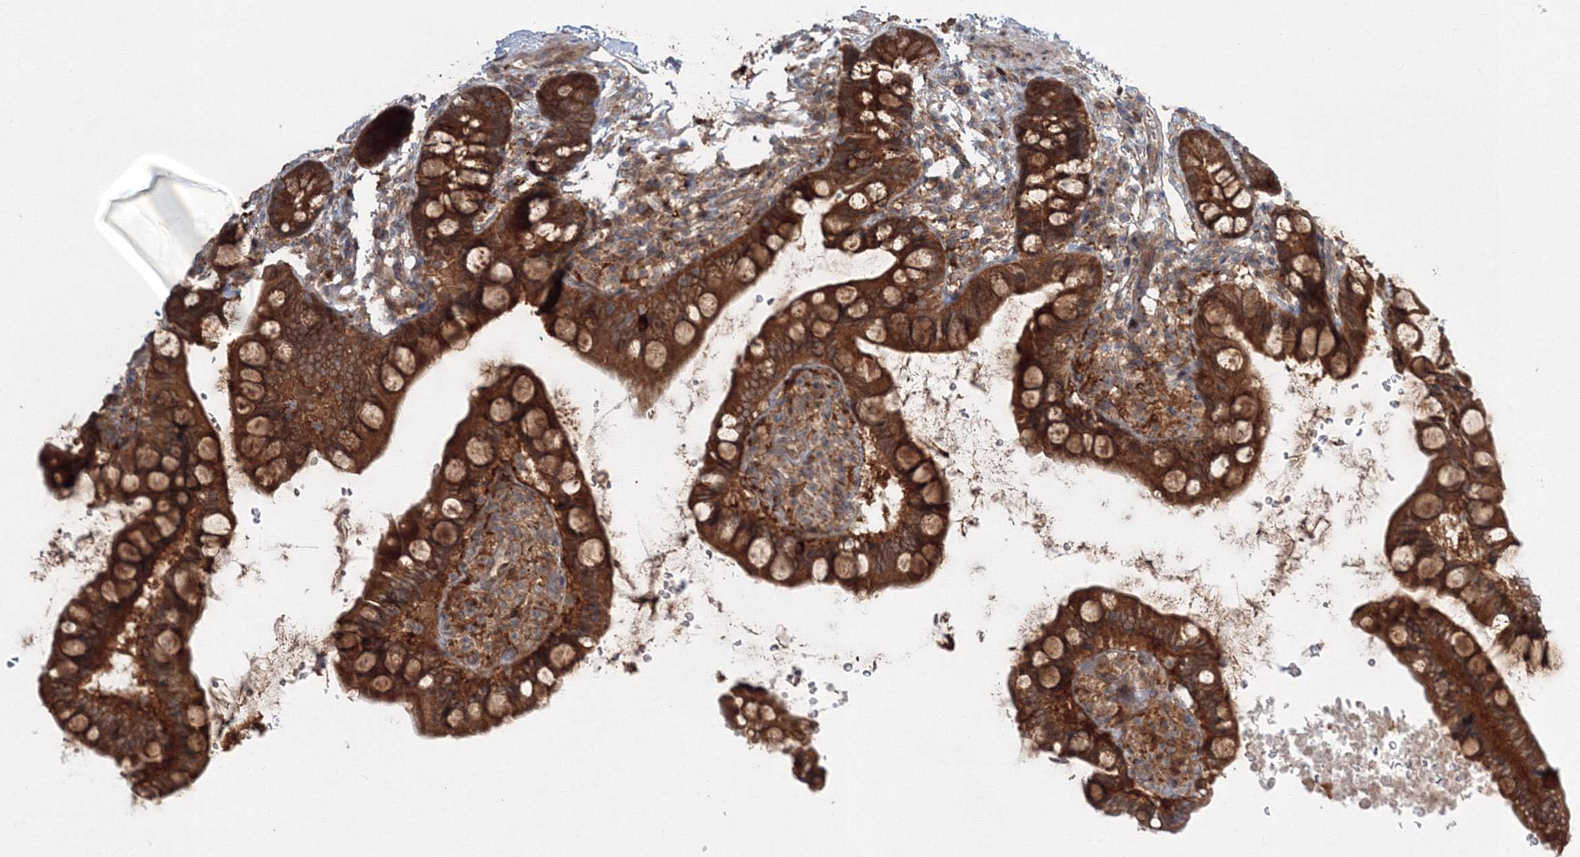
{"staining": {"intensity": "strong", "quantity": ">75%", "location": "cytoplasmic/membranous"}, "tissue": "small intestine", "cell_type": "Glandular cells", "image_type": "normal", "snomed": [{"axis": "morphology", "description": "Normal tissue, NOS"}, {"axis": "topography", "description": "Smooth muscle"}, {"axis": "topography", "description": "Small intestine"}], "caption": "The histopathology image shows a brown stain indicating the presence of a protein in the cytoplasmic/membranous of glandular cells in small intestine.", "gene": "MKRN2", "patient": {"sex": "female", "age": 84}}